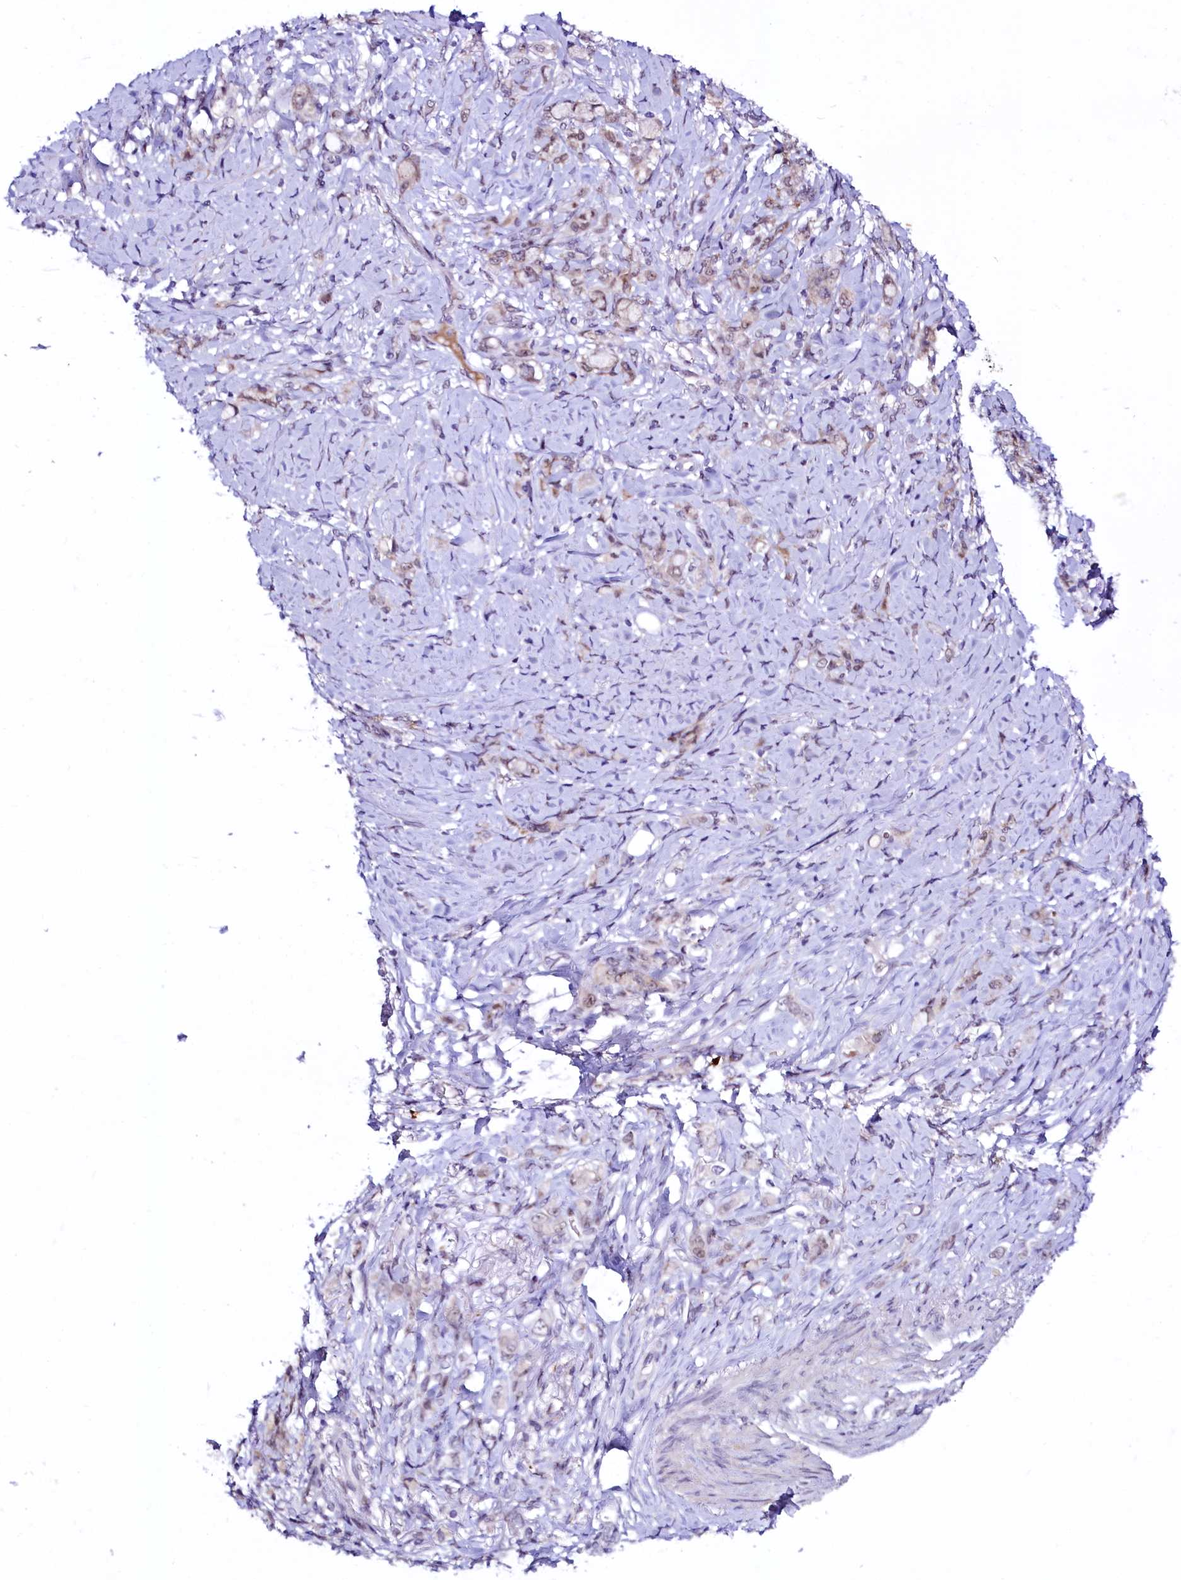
{"staining": {"intensity": "weak", "quantity": ">75%", "location": "cytoplasmic/membranous,nuclear"}, "tissue": "stomach cancer", "cell_type": "Tumor cells", "image_type": "cancer", "snomed": [{"axis": "morphology", "description": "Adenocarcinoma, NOS"}, {"axis": "topography", "description": "Stomach"}], "caption": "An image of human stomach cancer stained for a protein shows weak cytoplasmic/membranous and nuclear brown staining in tumor cells.", "gene": "LEUTX", "patient": {"sex": "female", "age": 79}}